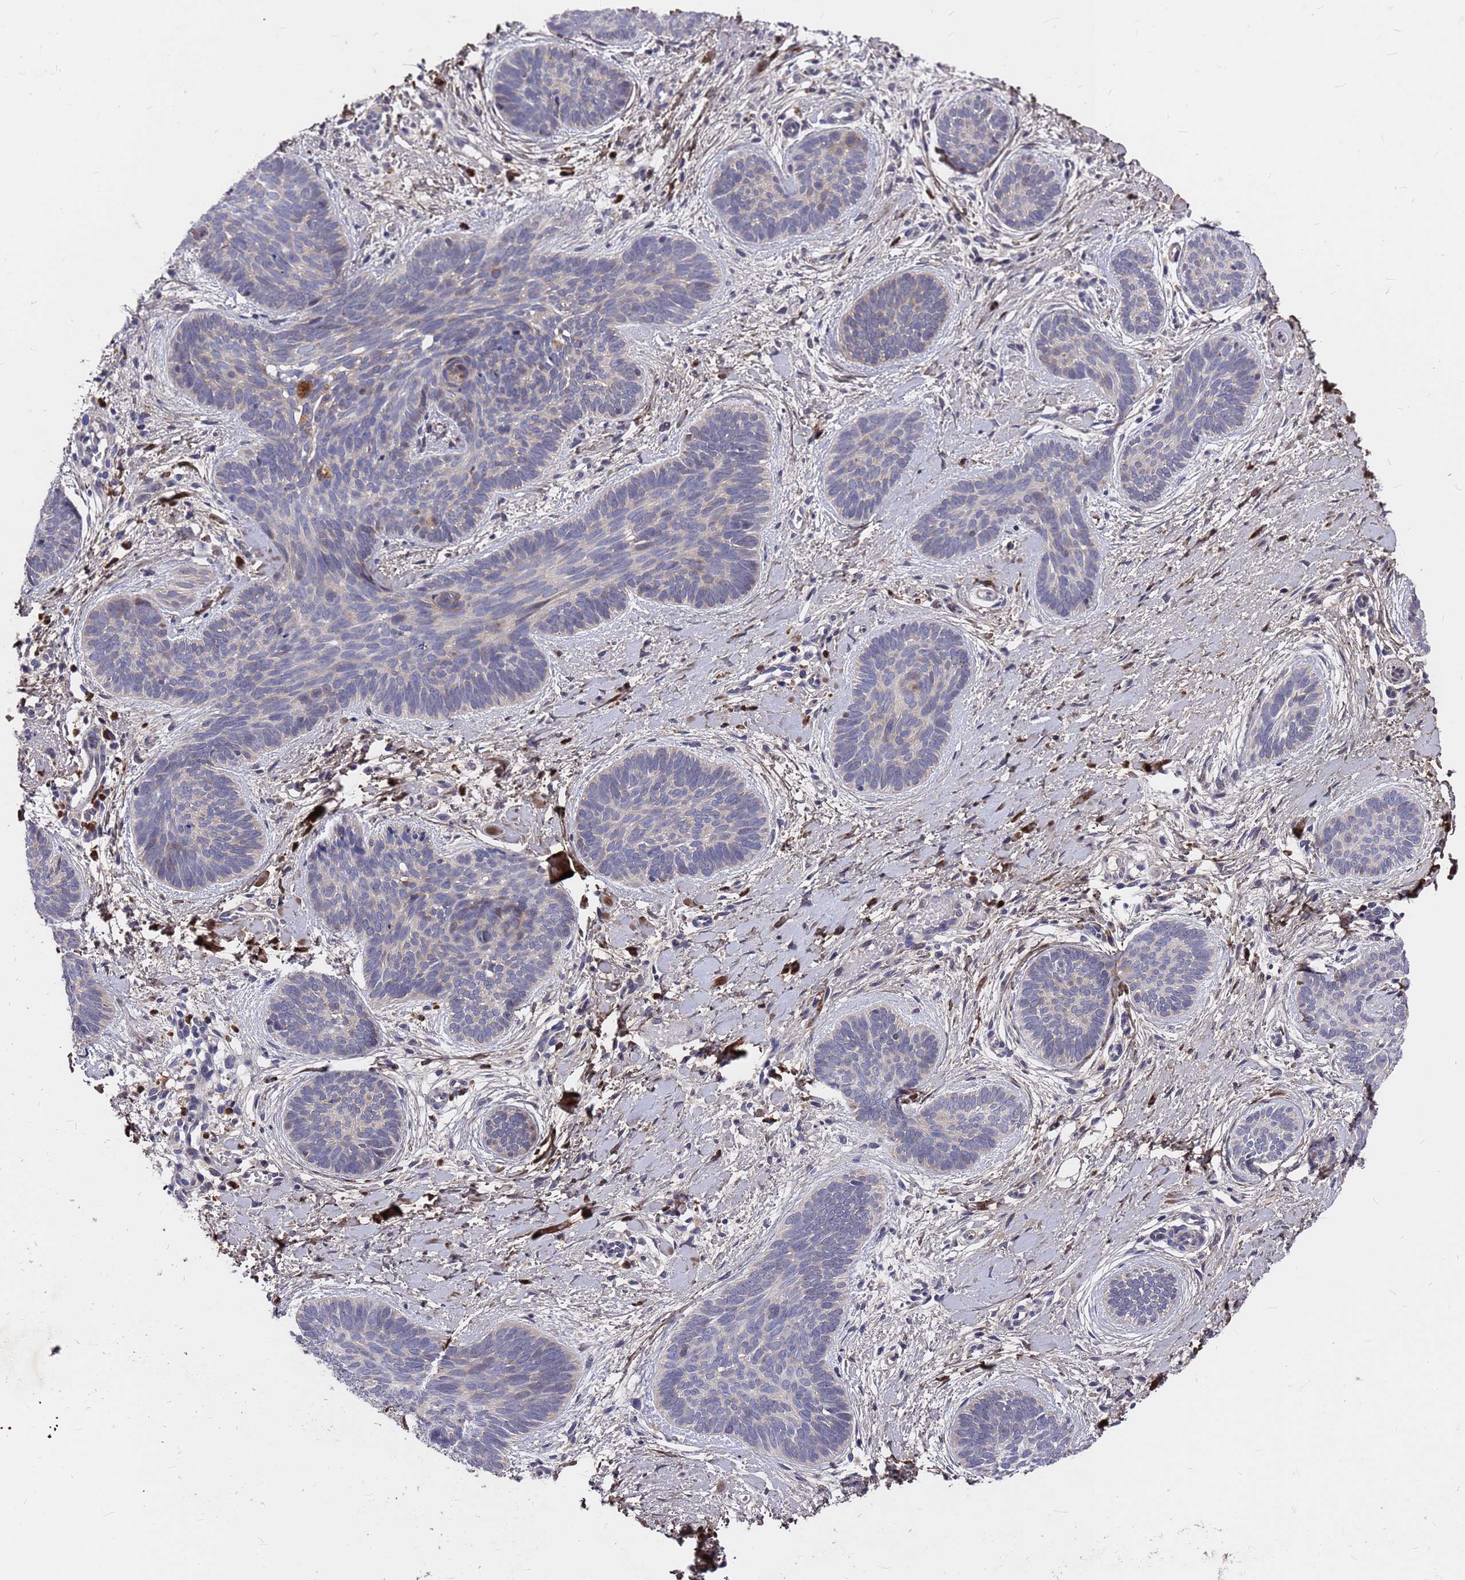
{"staining": {"intensity": "negative", "quantity": "none", "location": "none"}, "tissue": "skin cancer", "cell_type": "Tumor cells", "image_type": "cancer", "snomed": [{"axis": "morphology", "description": "Basal cell carcinoma"}, {"axis": "topography", "description": "Skin"}], "caption": "Skin cancer was stained to show a protein in brown. There is no significant staining in tumor cells.", "gene": "ZNF717", "patient": {"sex": "female", "age": 81}}